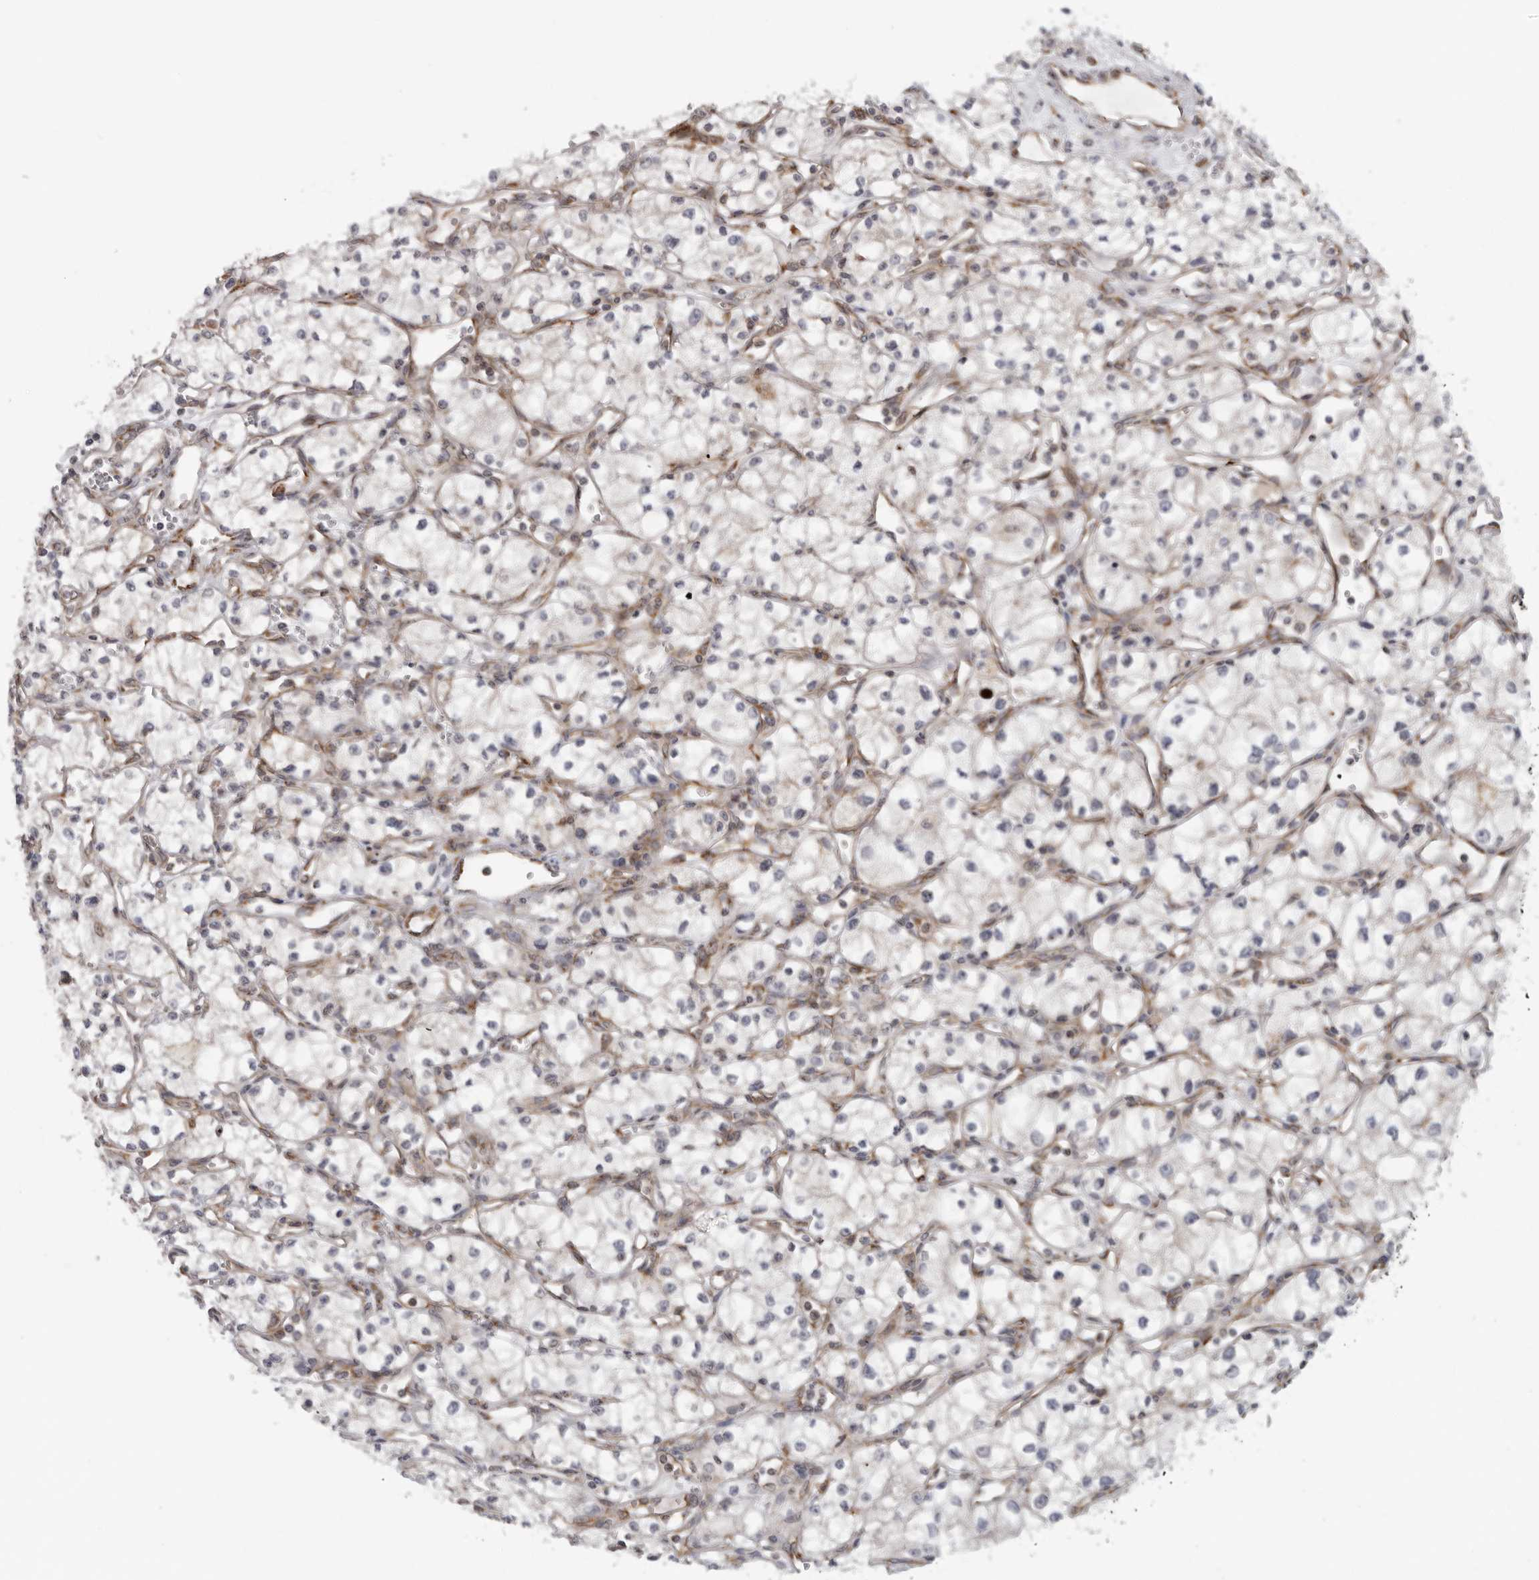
{"staining": {"intensity": "negative", "quantity": "none", "location": "none"}, "tissue": "renal cancer", "cell_type": "Tumor cells", "image_type": "cancer", "snomed": [{"axis": "morphology", "description": "Adenocarcinoma, NOS"}, {"axis": "topography", "description": "Kidney"}], "caption": "IHC of renal cancer shows no staining in tumor cells.", "gene": "ALPK2", "patient": {"sex": "male", "age": 59}}